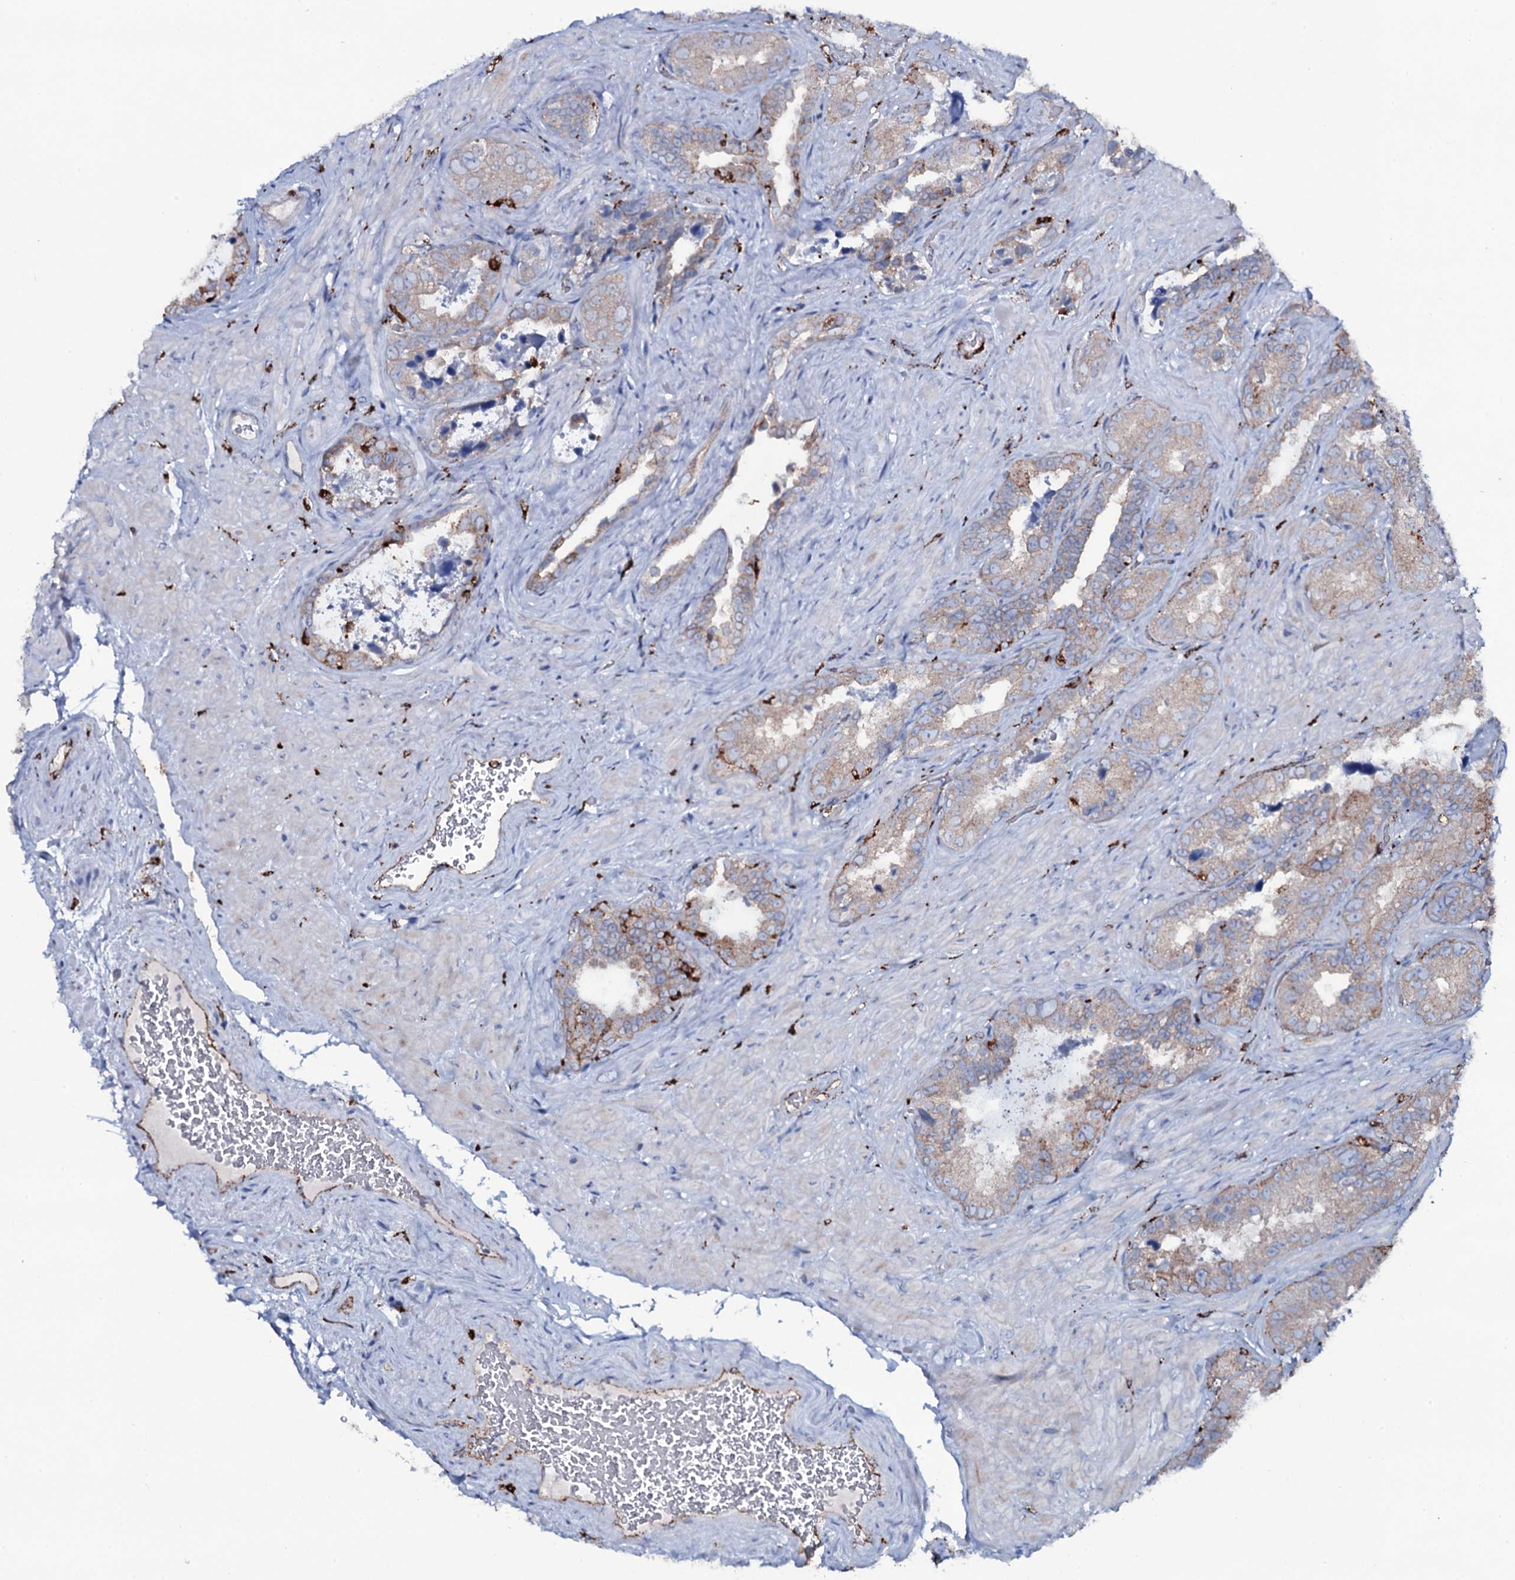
{"staining": {"intensity": "weak", "quantity": "25%-75%", "location": "cytoplasmic/membranous"}, "tissue": "seminal vesicle", "cell_type": "Glandular cells", "image_type": "normal", "snomed": [{"axis": "morphology", "description": "Normal tissue, NOS"}, {"axis": "topography", "description": "Seminal veicle"}, {"axis": "topography", "description": "Peripheral nerve tissue"}], "caption": "Immunohistochemical staining of normal seminal vesicle reveals weak cytoplasmic/membranous protein positivity in about 25%-75% of glandular cells.", "gene": "OSBPL2", "patient": {"sex": "male", "age": 67}}